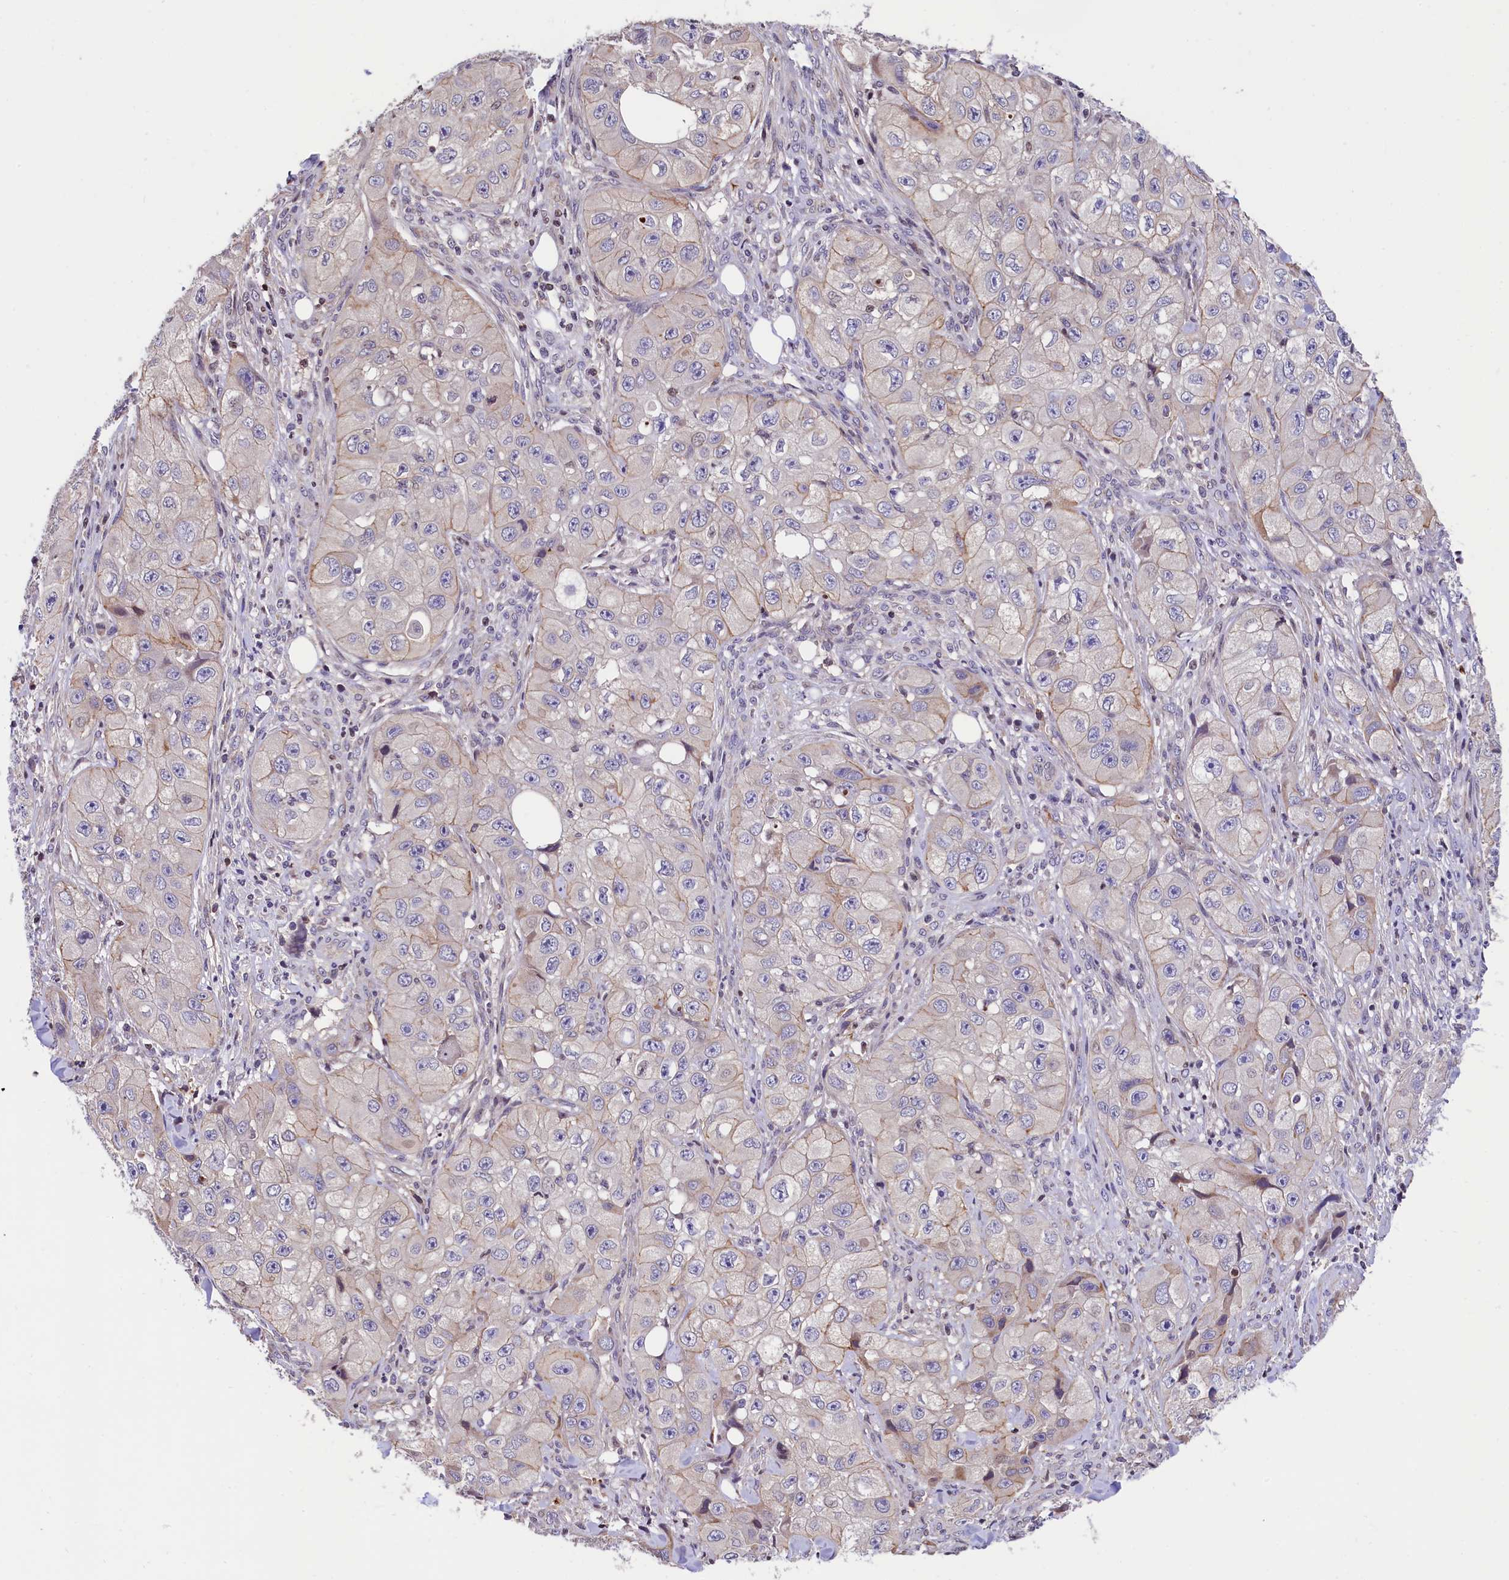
{"staining": {"intensity": "weak", "quantity": "<25%", "location": "cytoplasmic/membranous"}, "tissue": "skin cancer", "cell_type": "Tumor cells", "image_type": "cancer", "snomed": [{"axis": "morphology", "description": "Squamous cell carcinoma, NOS"}, {"axis": "topography", "description": "Skin"}, {"axis": "topography", "description": "Subcutis"}], "caption": "There is no significant expression in tumor cells of skin cancer.", "gene": "ZNF2", "patient": {"sex": "male", "age": 73}}